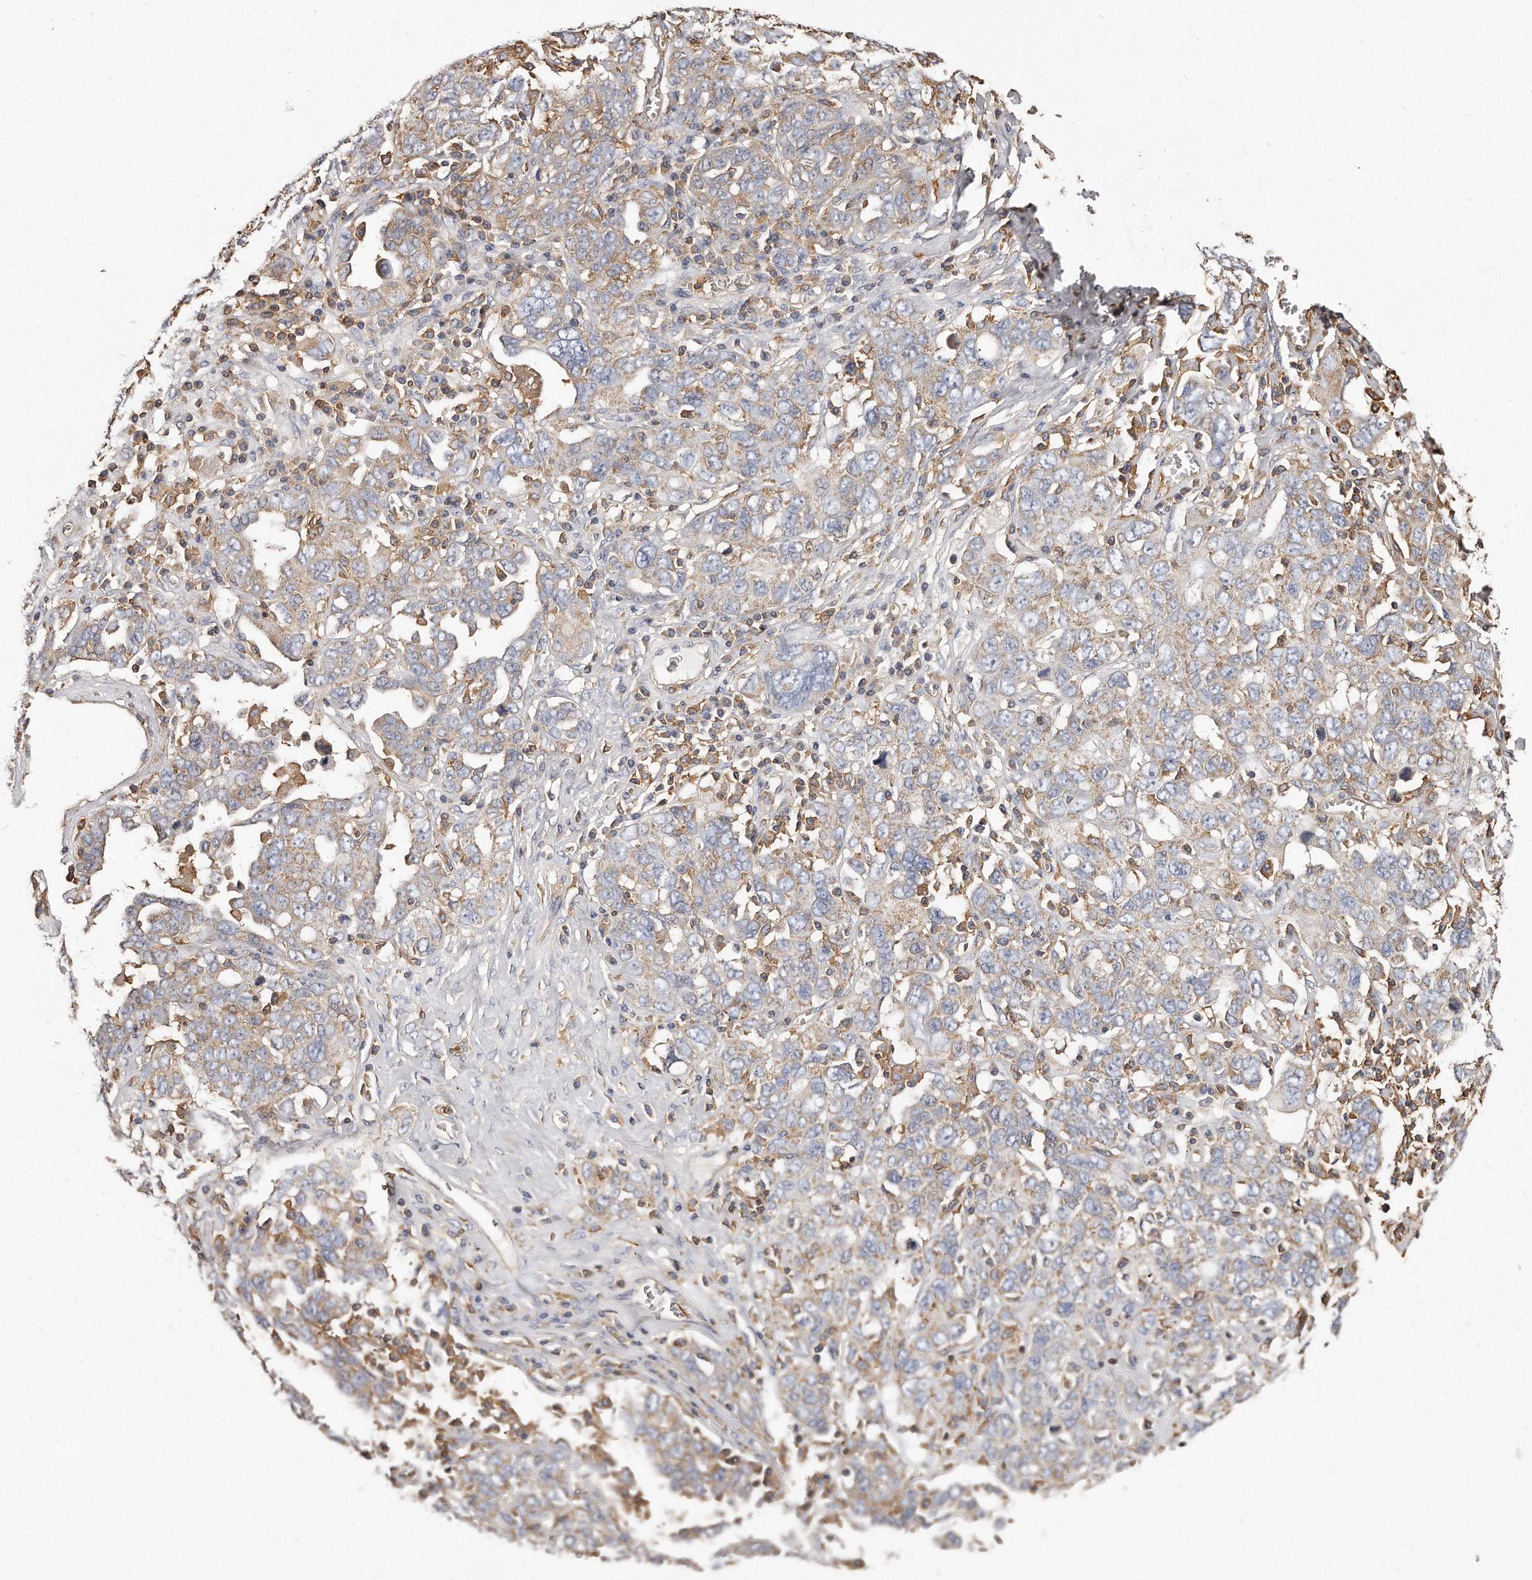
{"staining": {"intensity": "negative", "quantity": "none", "location": "none"}, "tissue": "ovarian cancer", "cell_type": "Tumor cells", "image_type": "cancer", "snomed": [{"axis": "morphology", "description": "Carcinoma, endometroid"}, {"axis": "topography", "description": "Ovary"}], "caption": "Tumor cells show no significant protein positivity in ovarian endometroid carcinoma.", "gene": "CAP1", "patient": {"sex": "female", "age": 62}}